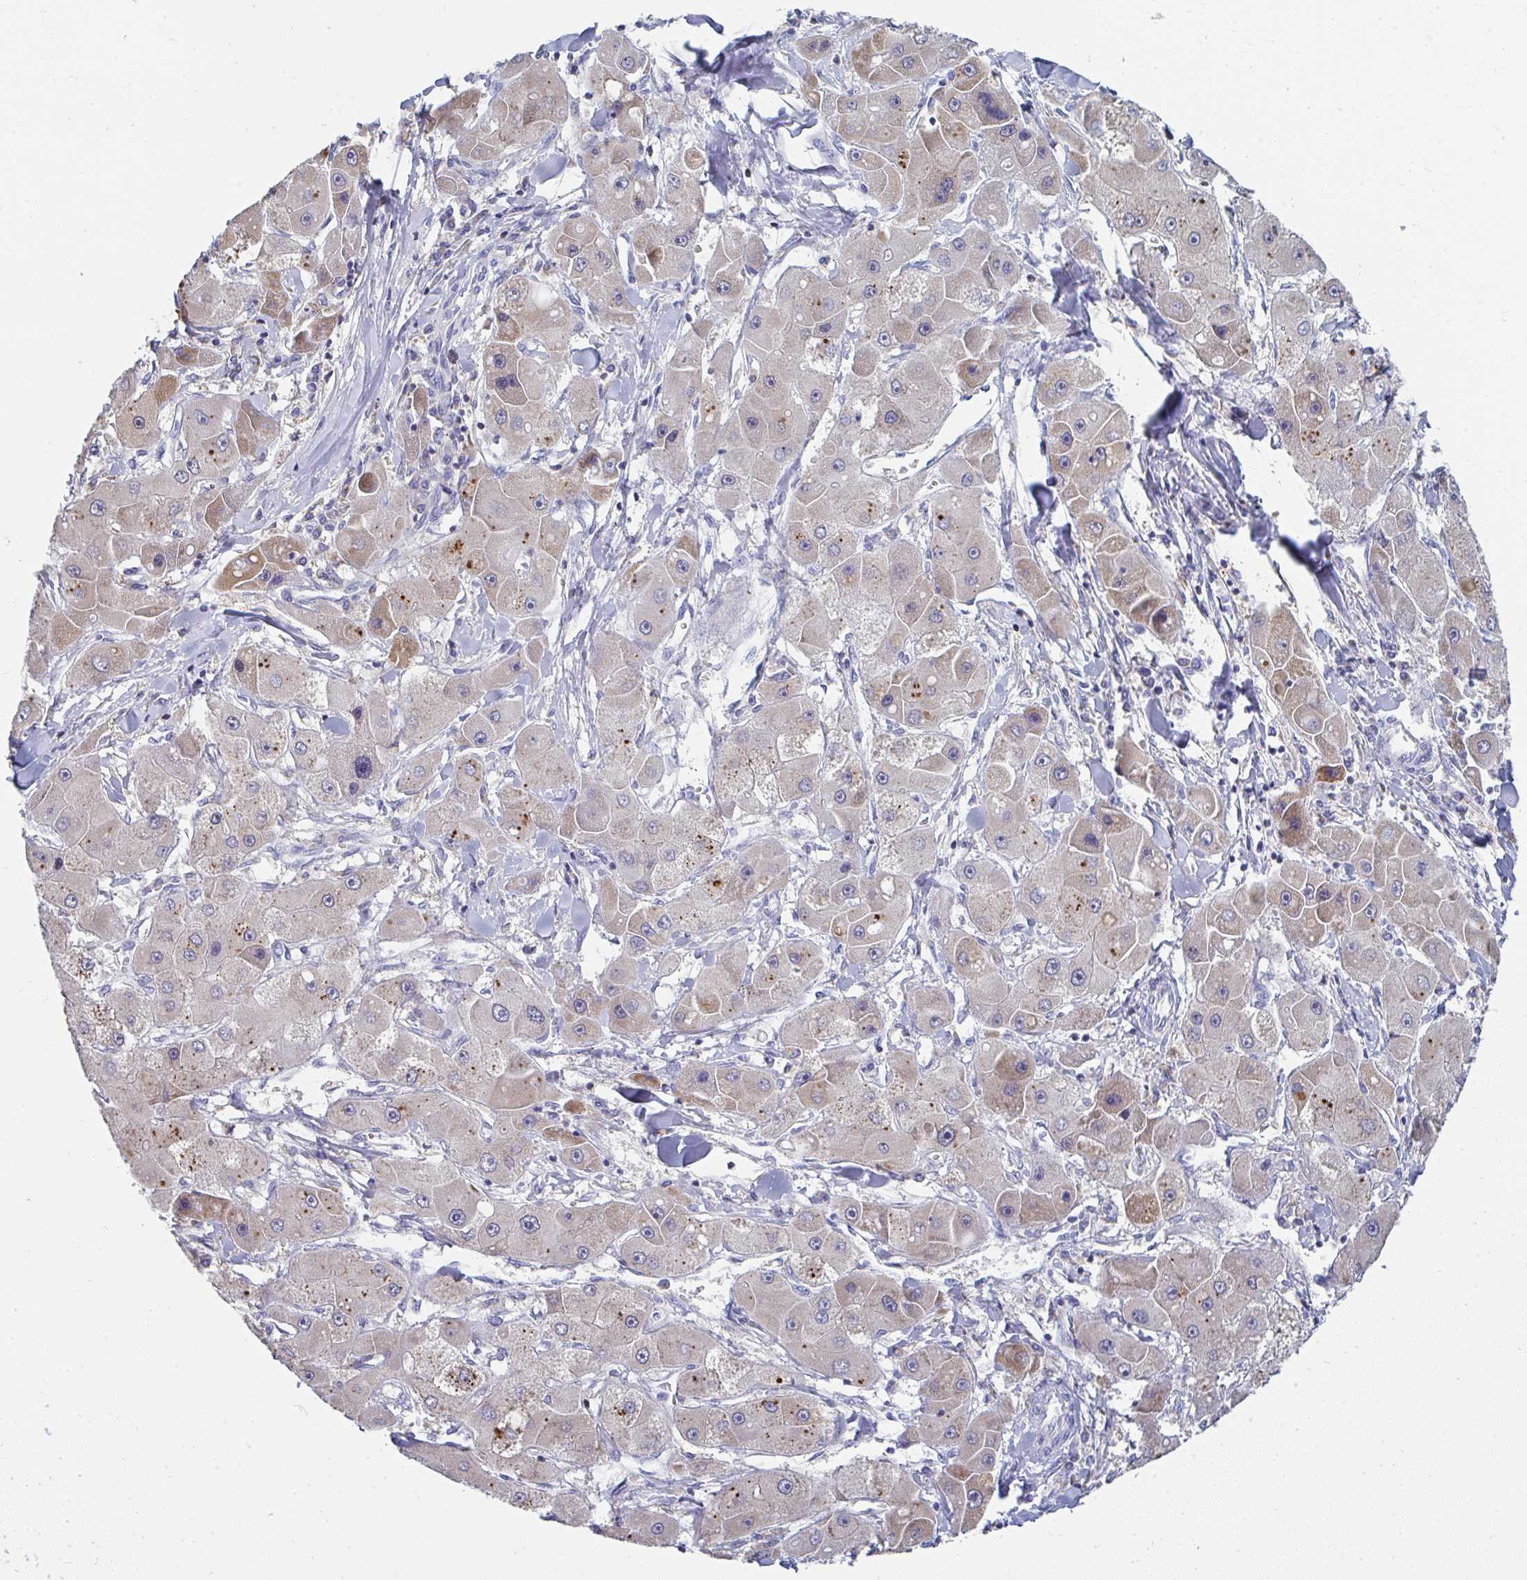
{"staining": {"intensity": "weak", "quantity": ">75%", "location": "cytoplasmic/membranous"}, "tissue": "liver cancer", "cell_type": "Tumor cells", "image_type": "cancer", "snomed": [{"axis": "morphology", "description": "Carcinoma, Hepatocellular, NOS"}, {"axis": "topography", "description": "Liver"}], "caption": "IHC image of liver hepatocellular carcinoma stained for a protein (brown), which reveals low levels of weak cytoplasmic/membranous expression in approximately >75% of tumor cells.", "gene": "MGAM2", "patient": {"sex": "male", "age": 24}}